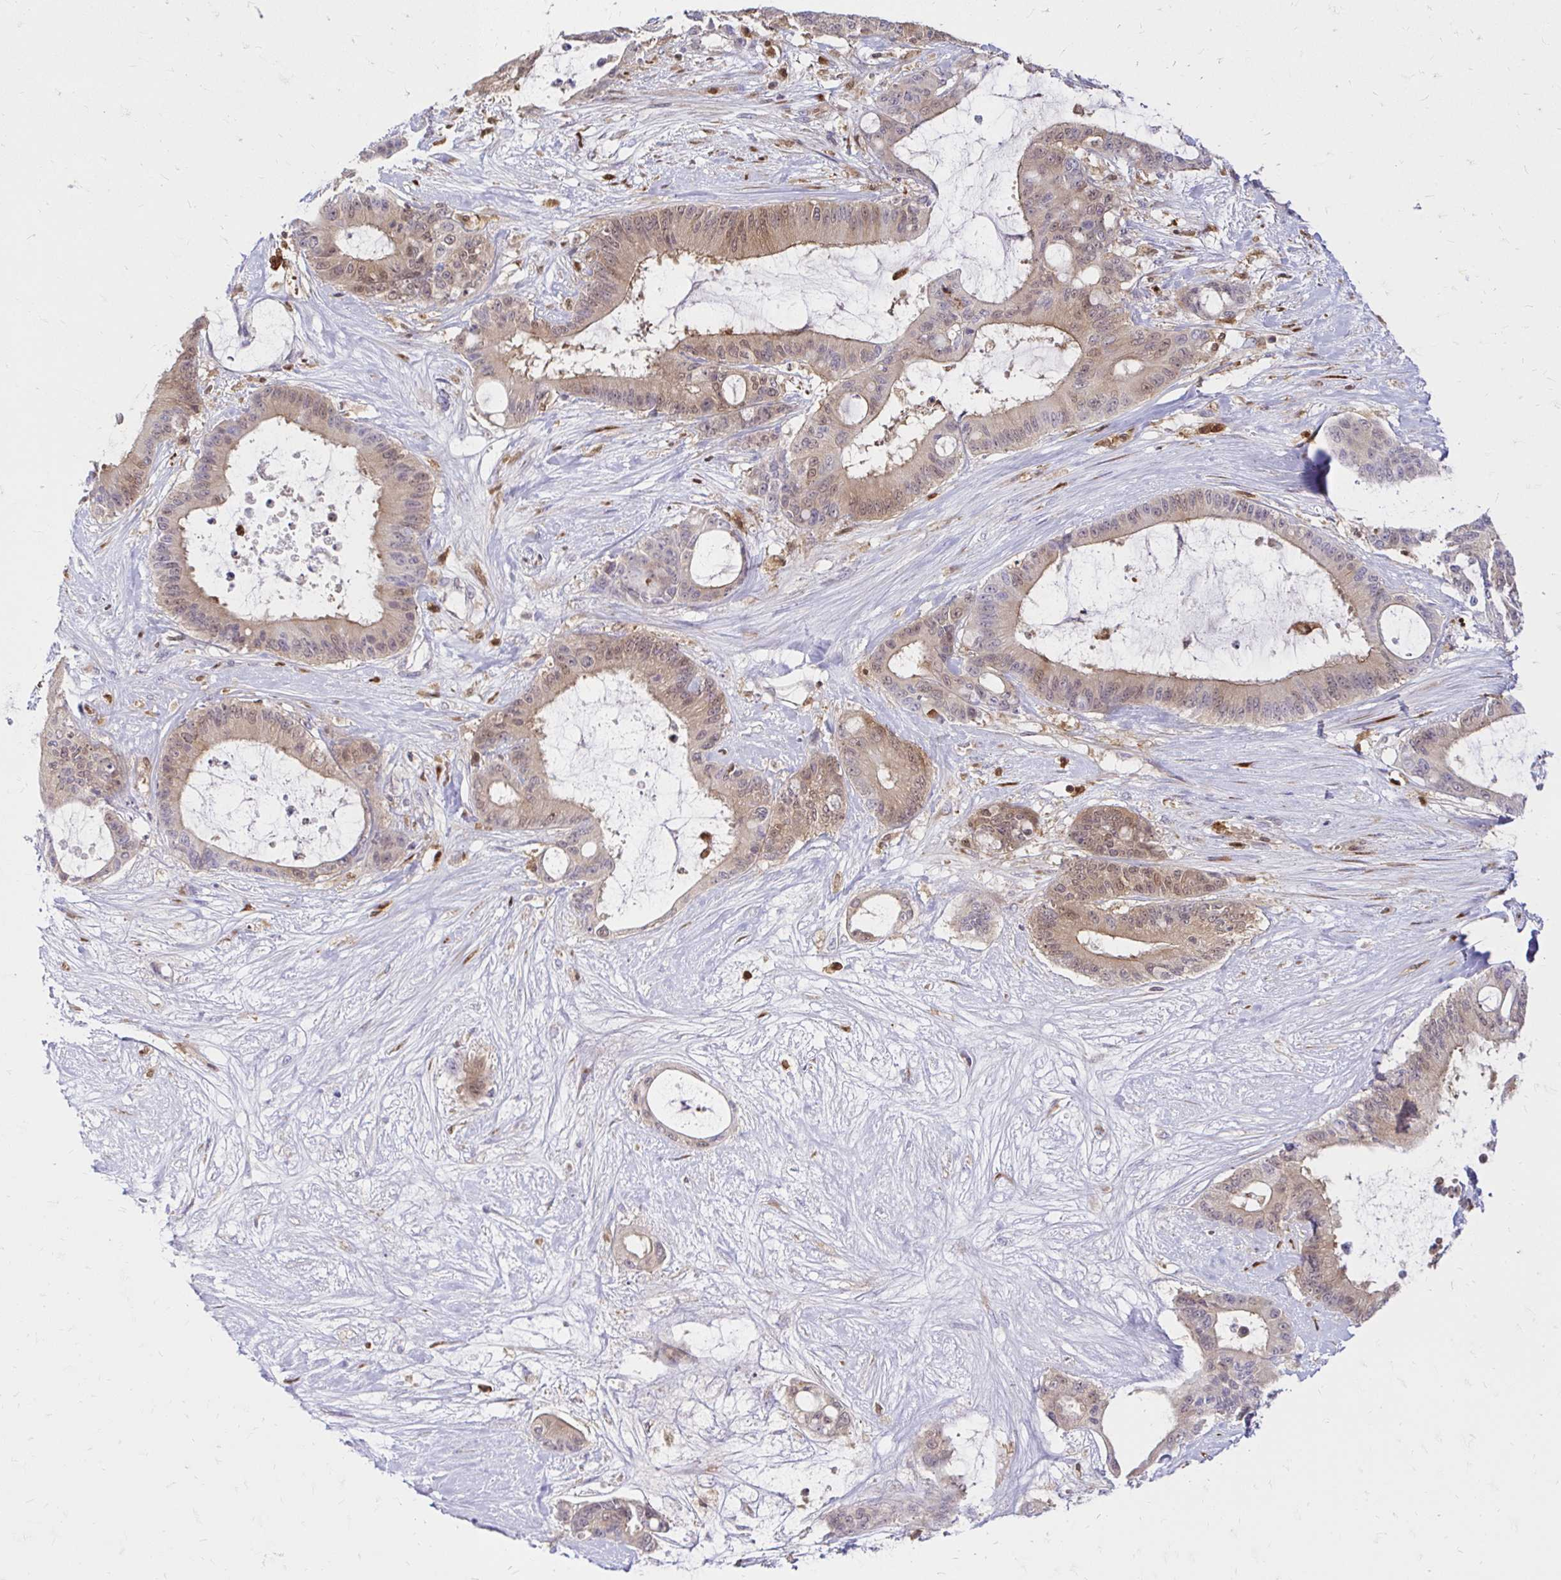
{"staining": {"intensity": "weak", "quantity": ">75%", "location": "cytoplasmic/membranous,nuclear"}, "tissue": "liver cancer", "cell_type": "Tumor cells", "image_type": "cancer", "snomed": [{"axis": "morphology", "description": "Normal tissue, NOS"}, {"axis": "morphology", "description": "Cholangiocarcinoma"}, {"axis": "topography", "description": "Liver"}, {"axis": "topography", "description": "Peripheral nerve tissue"}], "caption": "Immunohistochemical staining of human liver cancer exhibits weak cytoplasmic/membranous and nuclear protein expression in approximately >75% of tumor cells.", "gene": "PYCARD", "patient": {"sex": "female", "age": 73}}